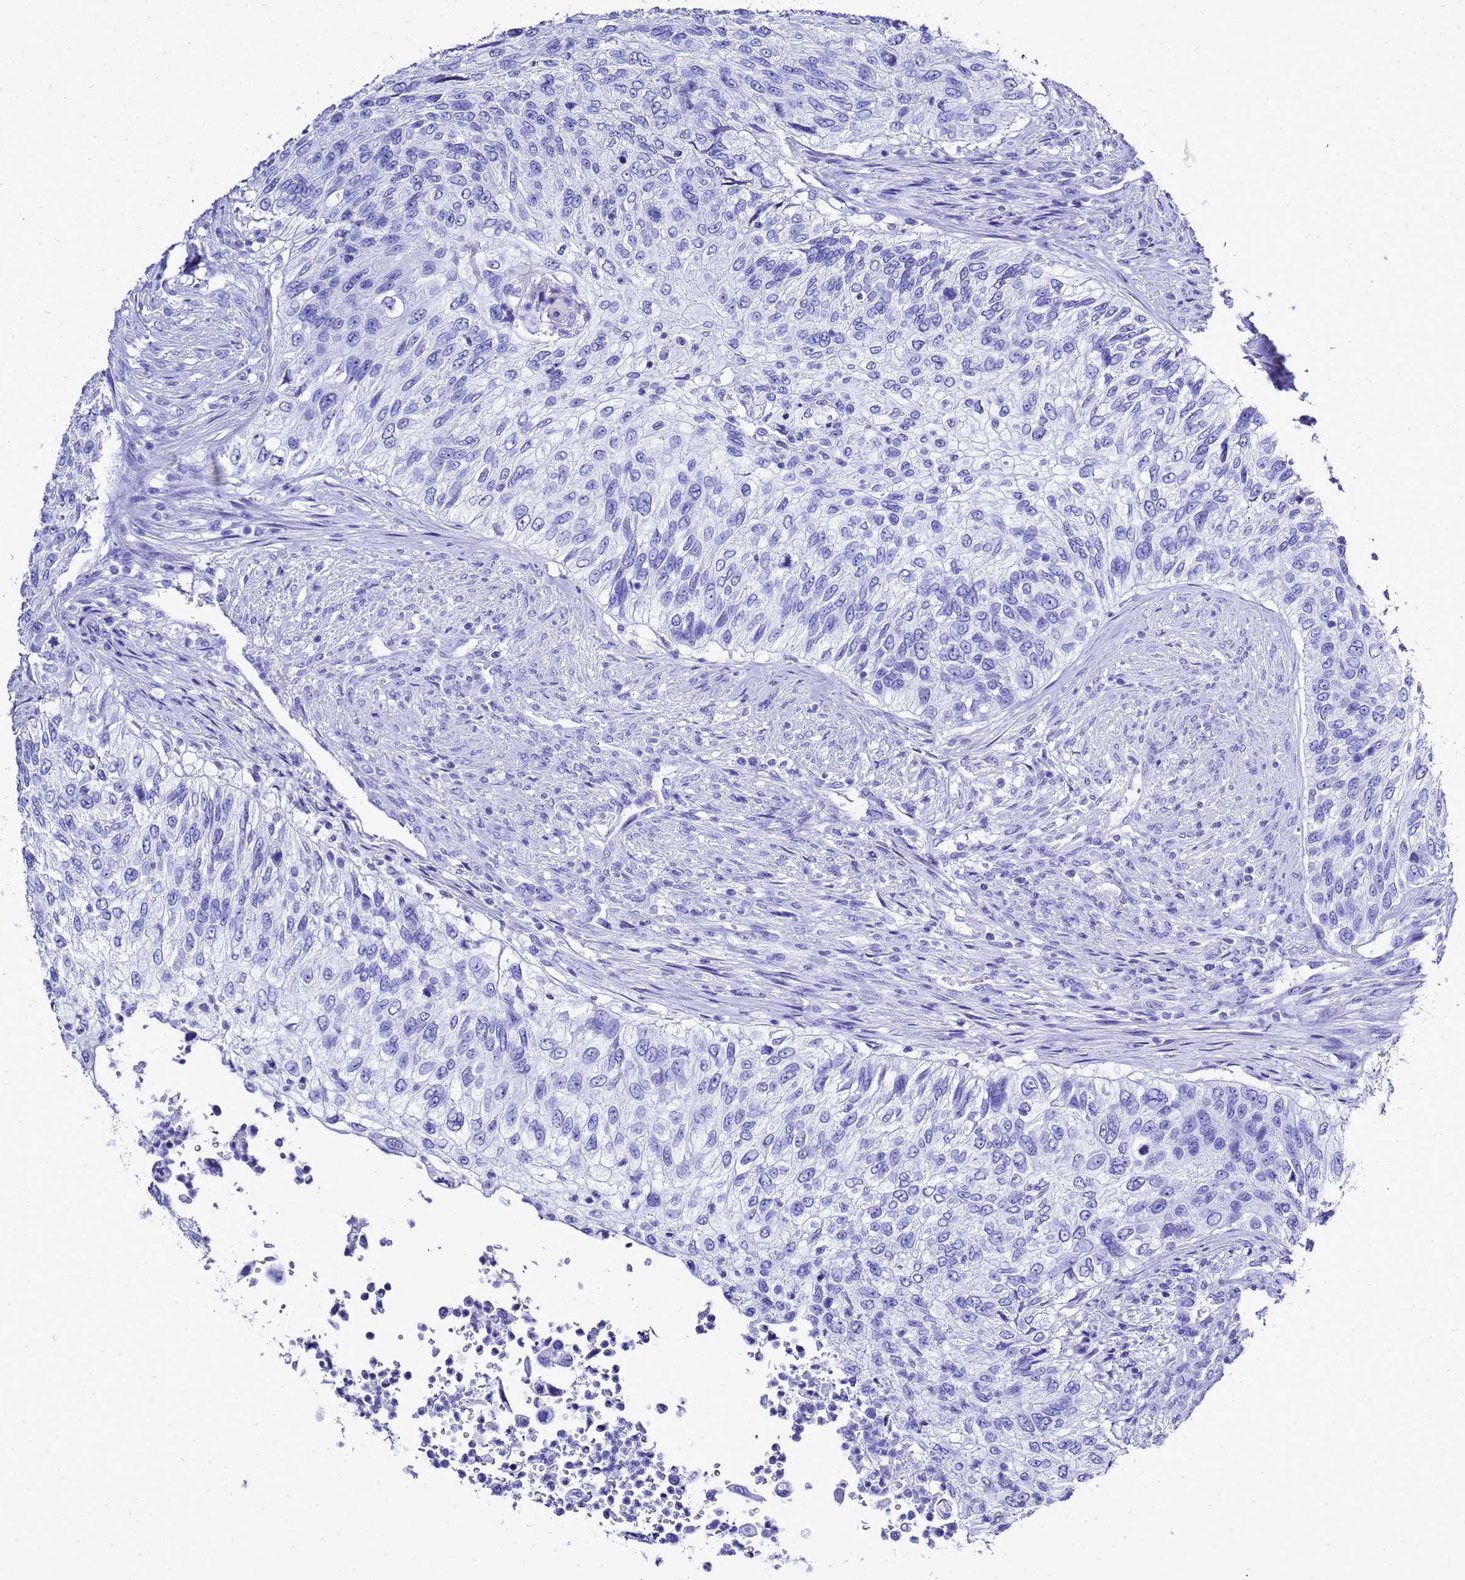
{"staining": {"intensity": "negative", "quantity": "none", "location": "none"}, "tissue": "urothelial cancer", "cell_type": "Tumor cells", "image_type": "cancer", "snomed": [{"axis": "morphology", "description": "Urothelial carcinoma, High grade"}, {"axis": "topography", "description": "Urinary bladder"}], "caption": "Urothelial cancer was stained to show a protein in brown. There is no significant expression in tumor cells.", "gene": "LIPF", "patient": {"sex": "female", "age": 60}}